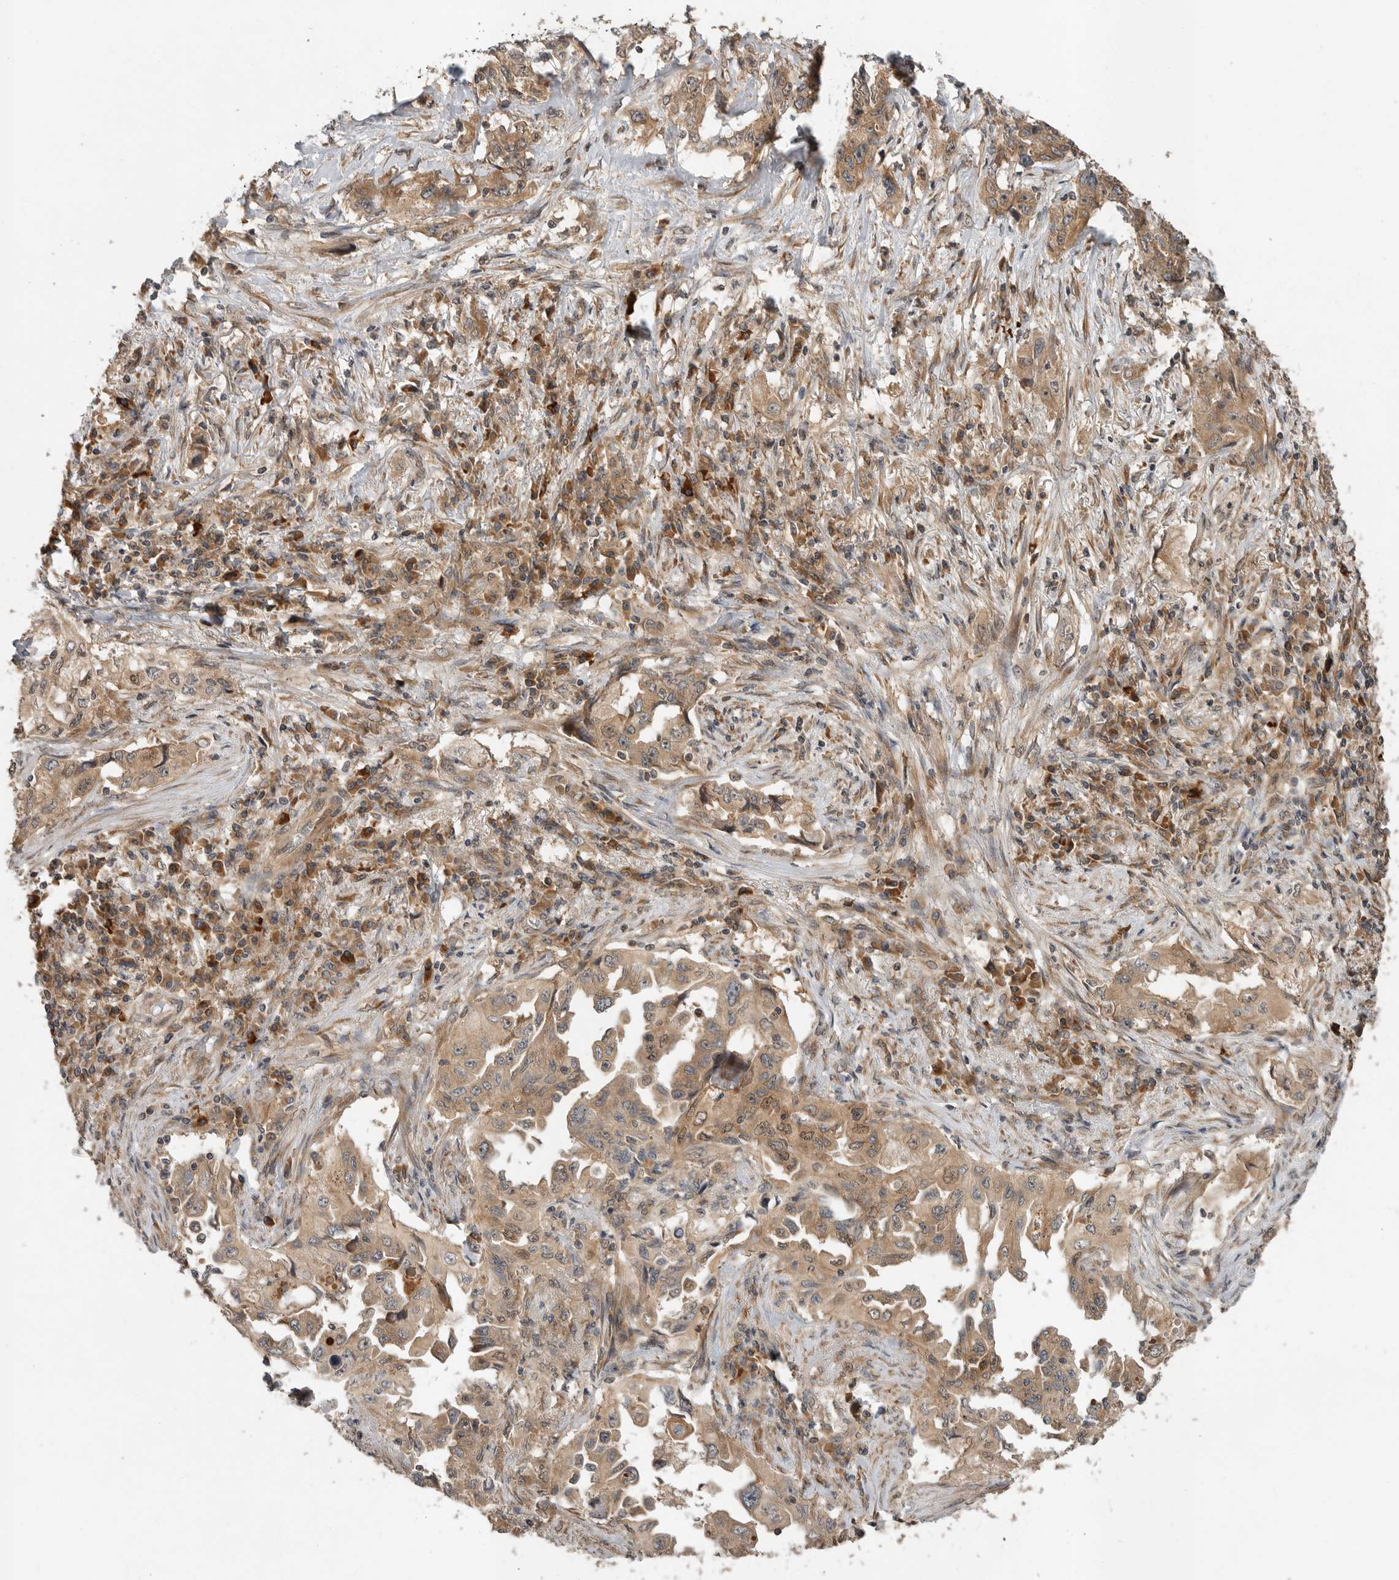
{"staining": {"intensity": "moderate", "quantity": ">75%", "location": "cytoplasmic/membranous,nuclear"}, "tissue": "lung cancer", "cell_type": "Tumor cells", "image_type": "cancer", "snomed": [{"axis": "morphology", "description": "Adenocarcinoma, NOS"}, {"axis": "topography", "description": "Lung"}], "caption": "Protein analysis of lung cancer (adenocarcinoma) tissue exhibits moderate cytoplasmic/membranous and nuclear positivity in about >75% of tumor cells.", "gene": "OSBPL9", "patient": {"sex": "female", "age": 51}}